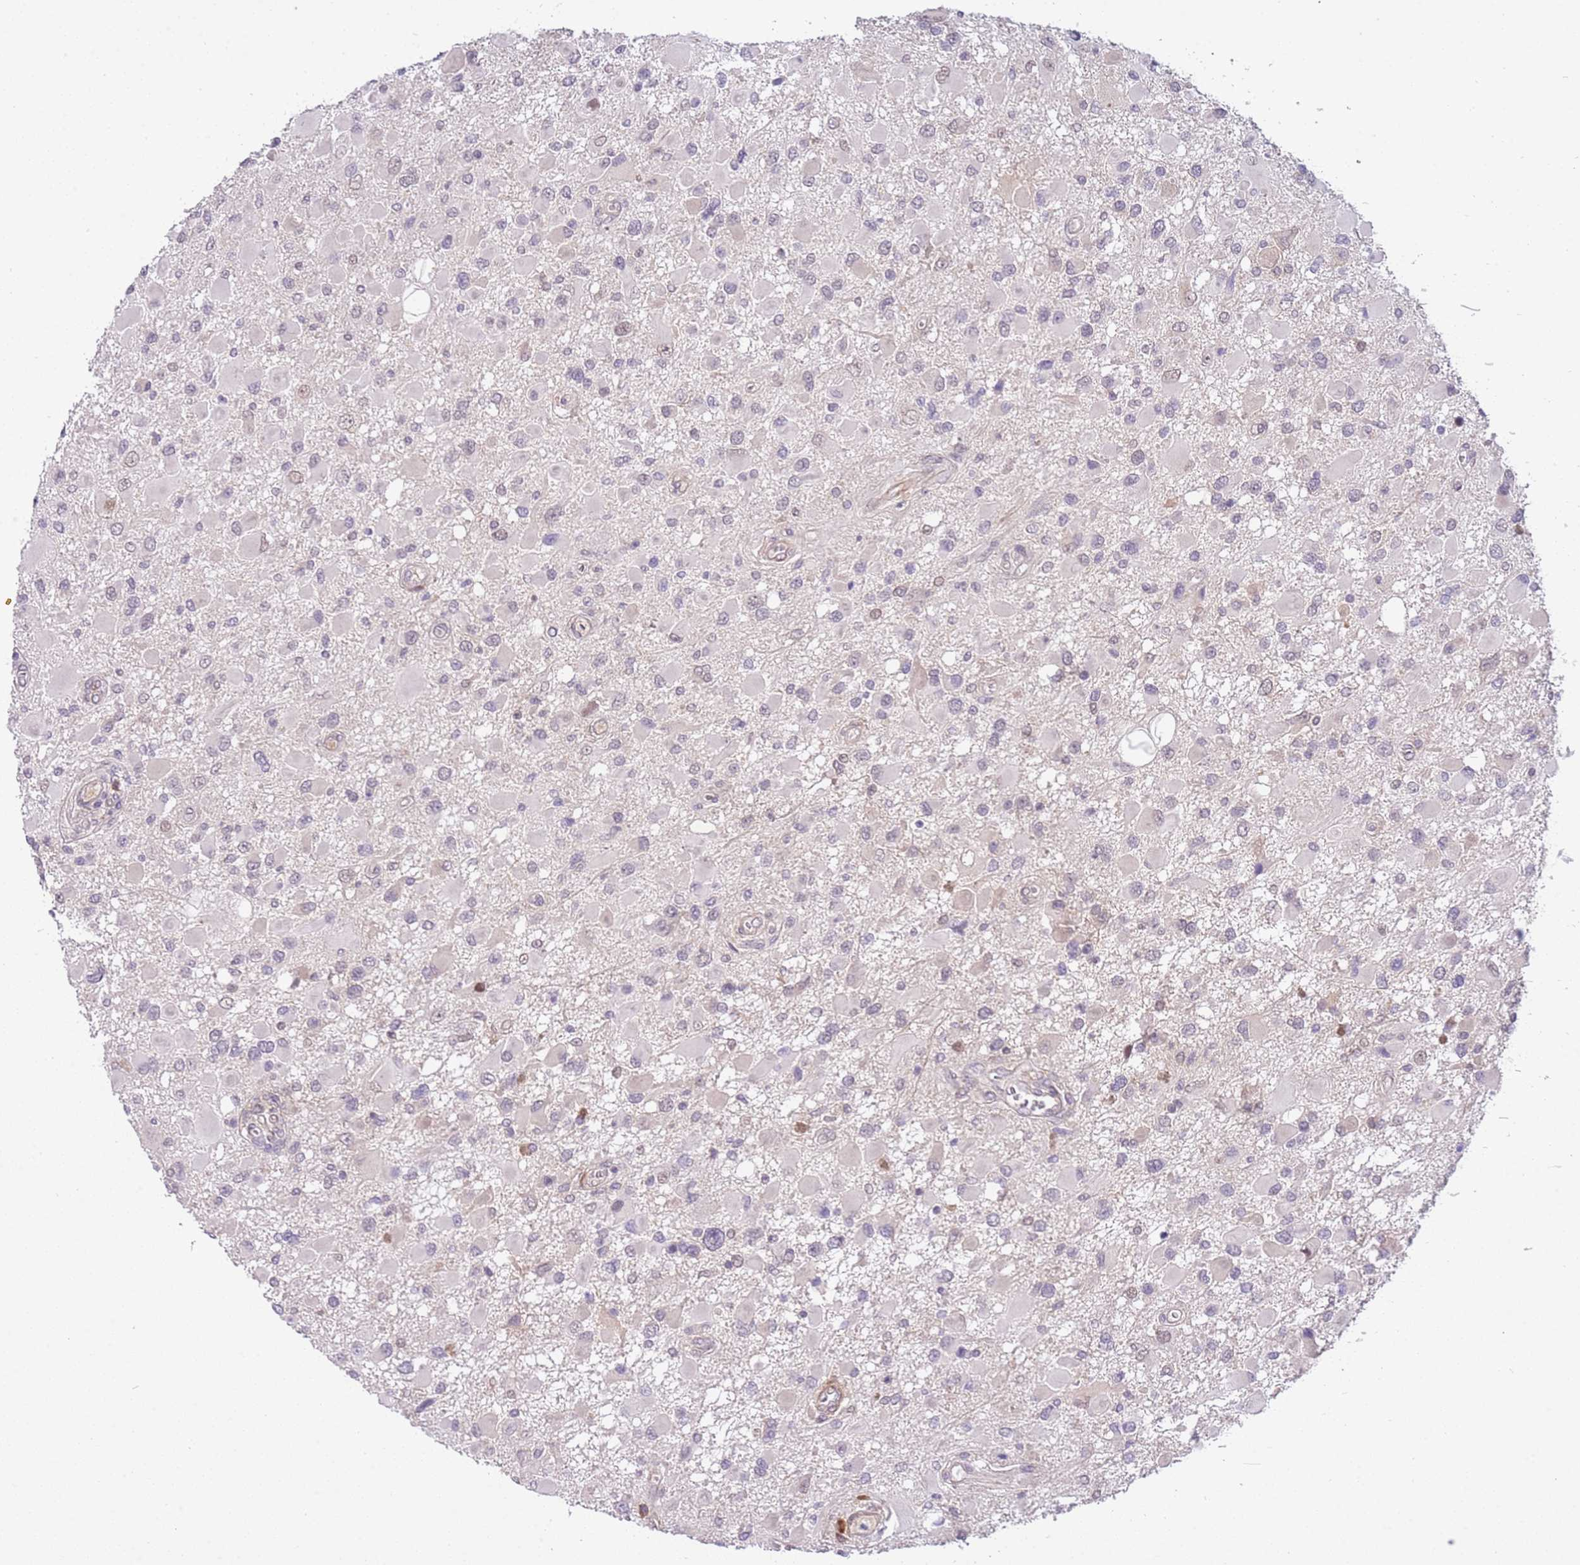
{"staining": {"intensity": "weak", "quantity": "<25%", "location": "nuclear"}, "tissue": "glioma", "cell_type": "Tumor cells", "image_type": "cancer", "snomed": [{"axis": "morphology", "description": "Glioma, malignant, High grade"}, {"axis": "topography", "description": "Brain"}], "caption": "The histopathology image reveals no significant staining in tumor cells of malignant glioma (high-grade).", "gene": "MAGEF1", "patient": {"sex": "male", "age": 53}}